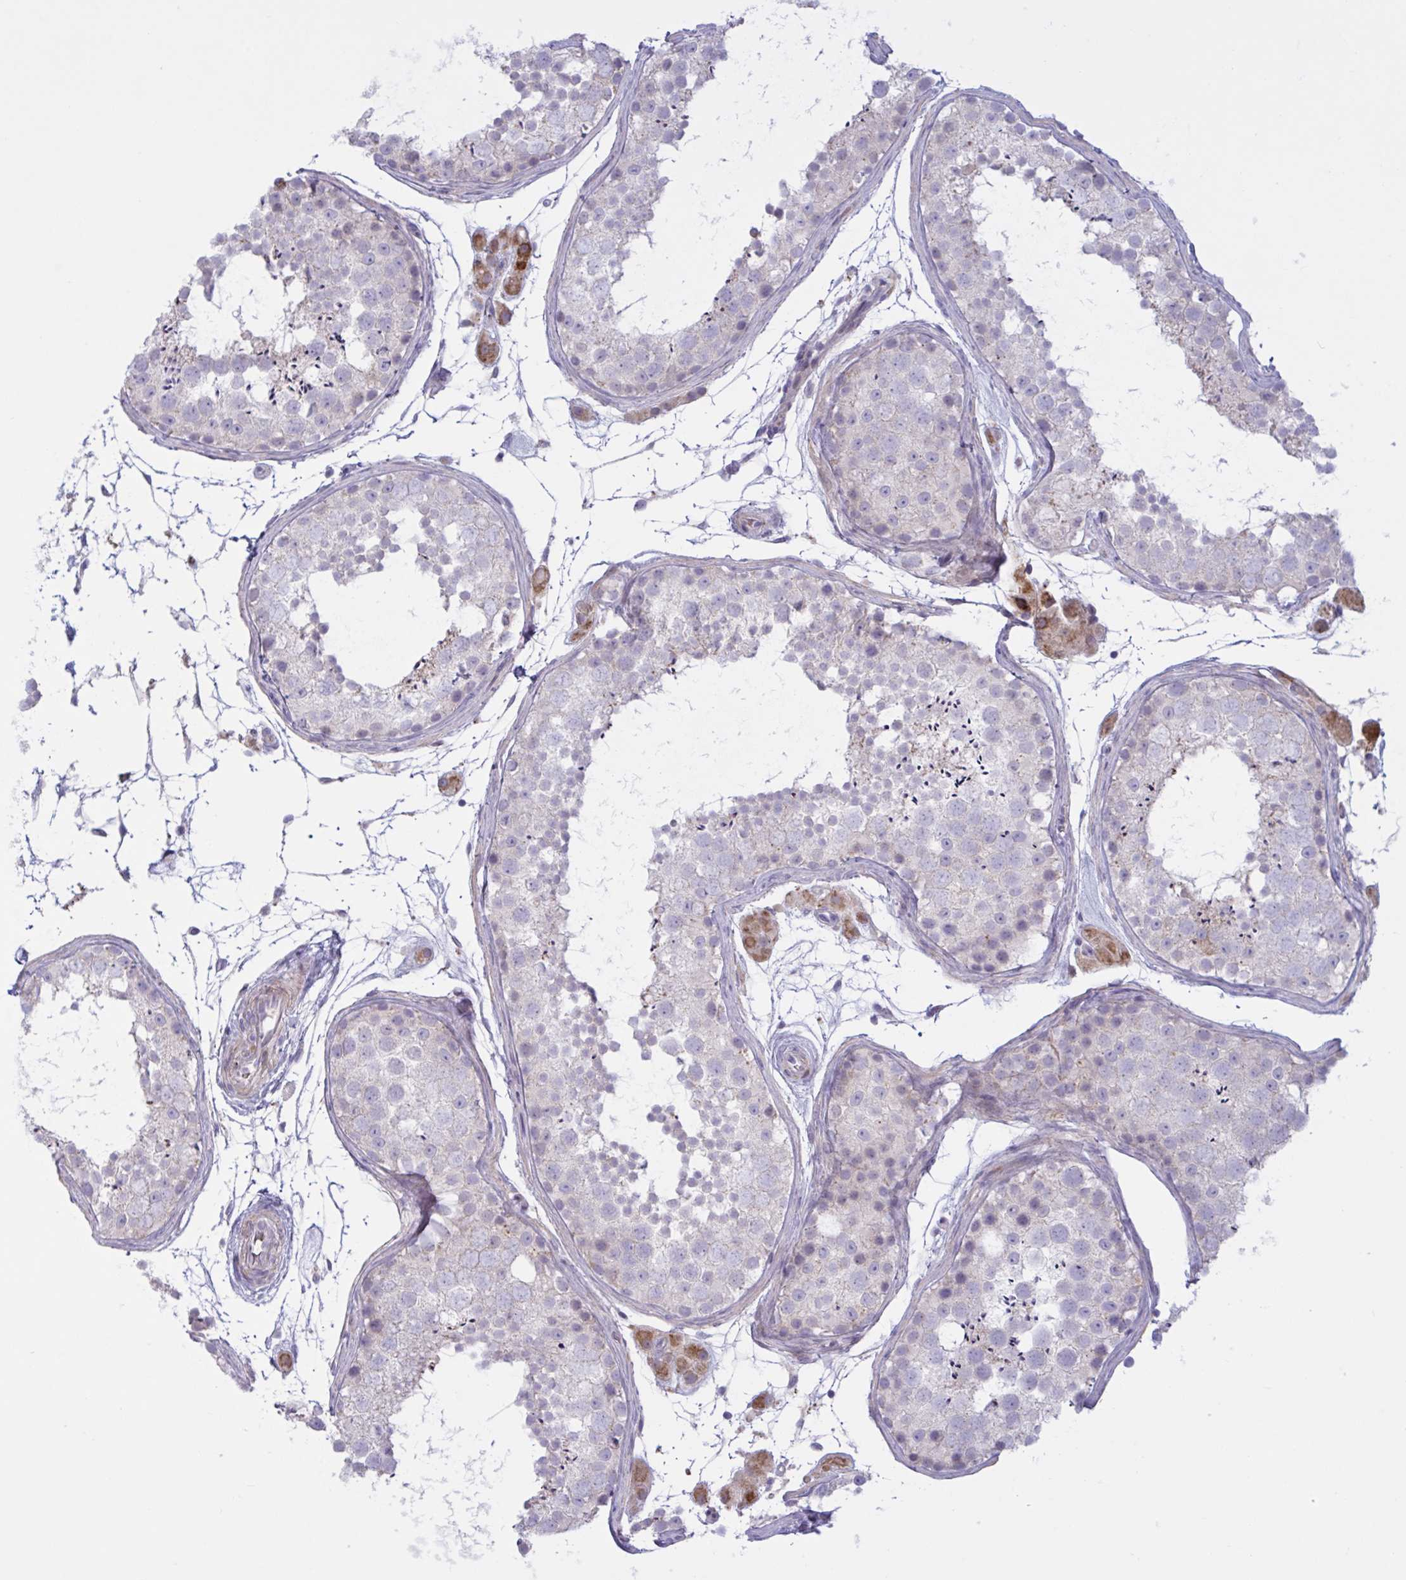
{"staining": {"intensity": "negative", "quantity": "none", "location": "none"}, "tissue": "testis", "cell_type": "Cells in seminiferous ducts", "image_type": "normal", "snomed": [{"axis": "morphology", "description": "Normal tissue, NOS"}, {"axis": "topography", "description": "Testis"}], "caption": "This is an immunohistochemistry image of benign human testis. There is no staining in cells in seminiferous ducts.", "gene": "VWC2", "patient": {"sex": "male", "age": 41}}